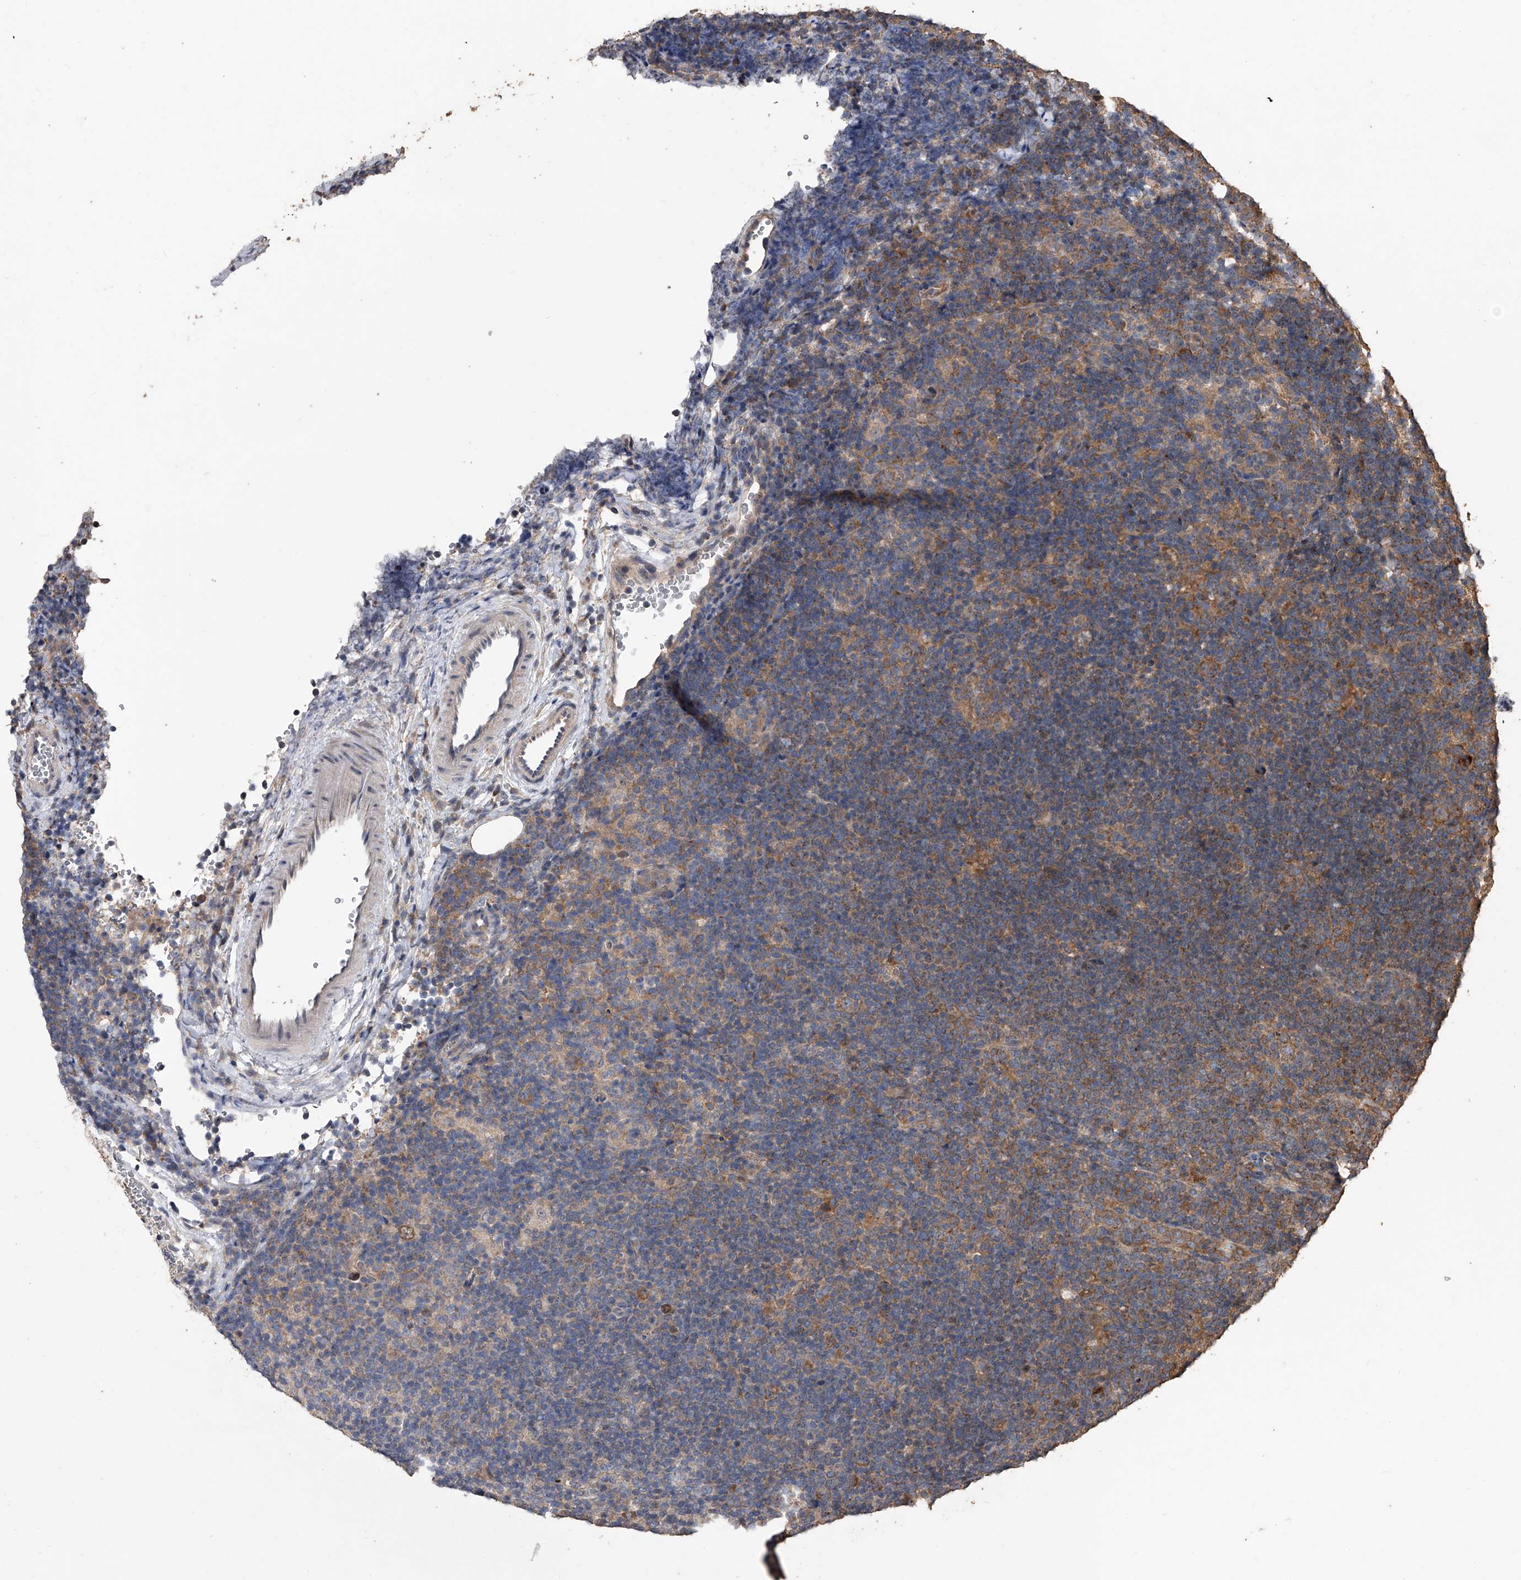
{"staining": {"intensity": "negative", "quantity": "none", "location": "none"}, "tissue": "lymphoma", "cell_type": "Tumor cells", "image_type": "cancer", "snomed": [{"axis": "morphology", "description": "Hodgkin's disease, NOS"}, {"axis": "topography", "description": "Lymph node"}], "caption": "IHC histopathology image of neoplastic tissue: Hodgkin's disease stained with DAB displays no significant protein positivity in tumor cells.", "gene": "LTV1", "patient": {"sex": "female", "age": 57}}